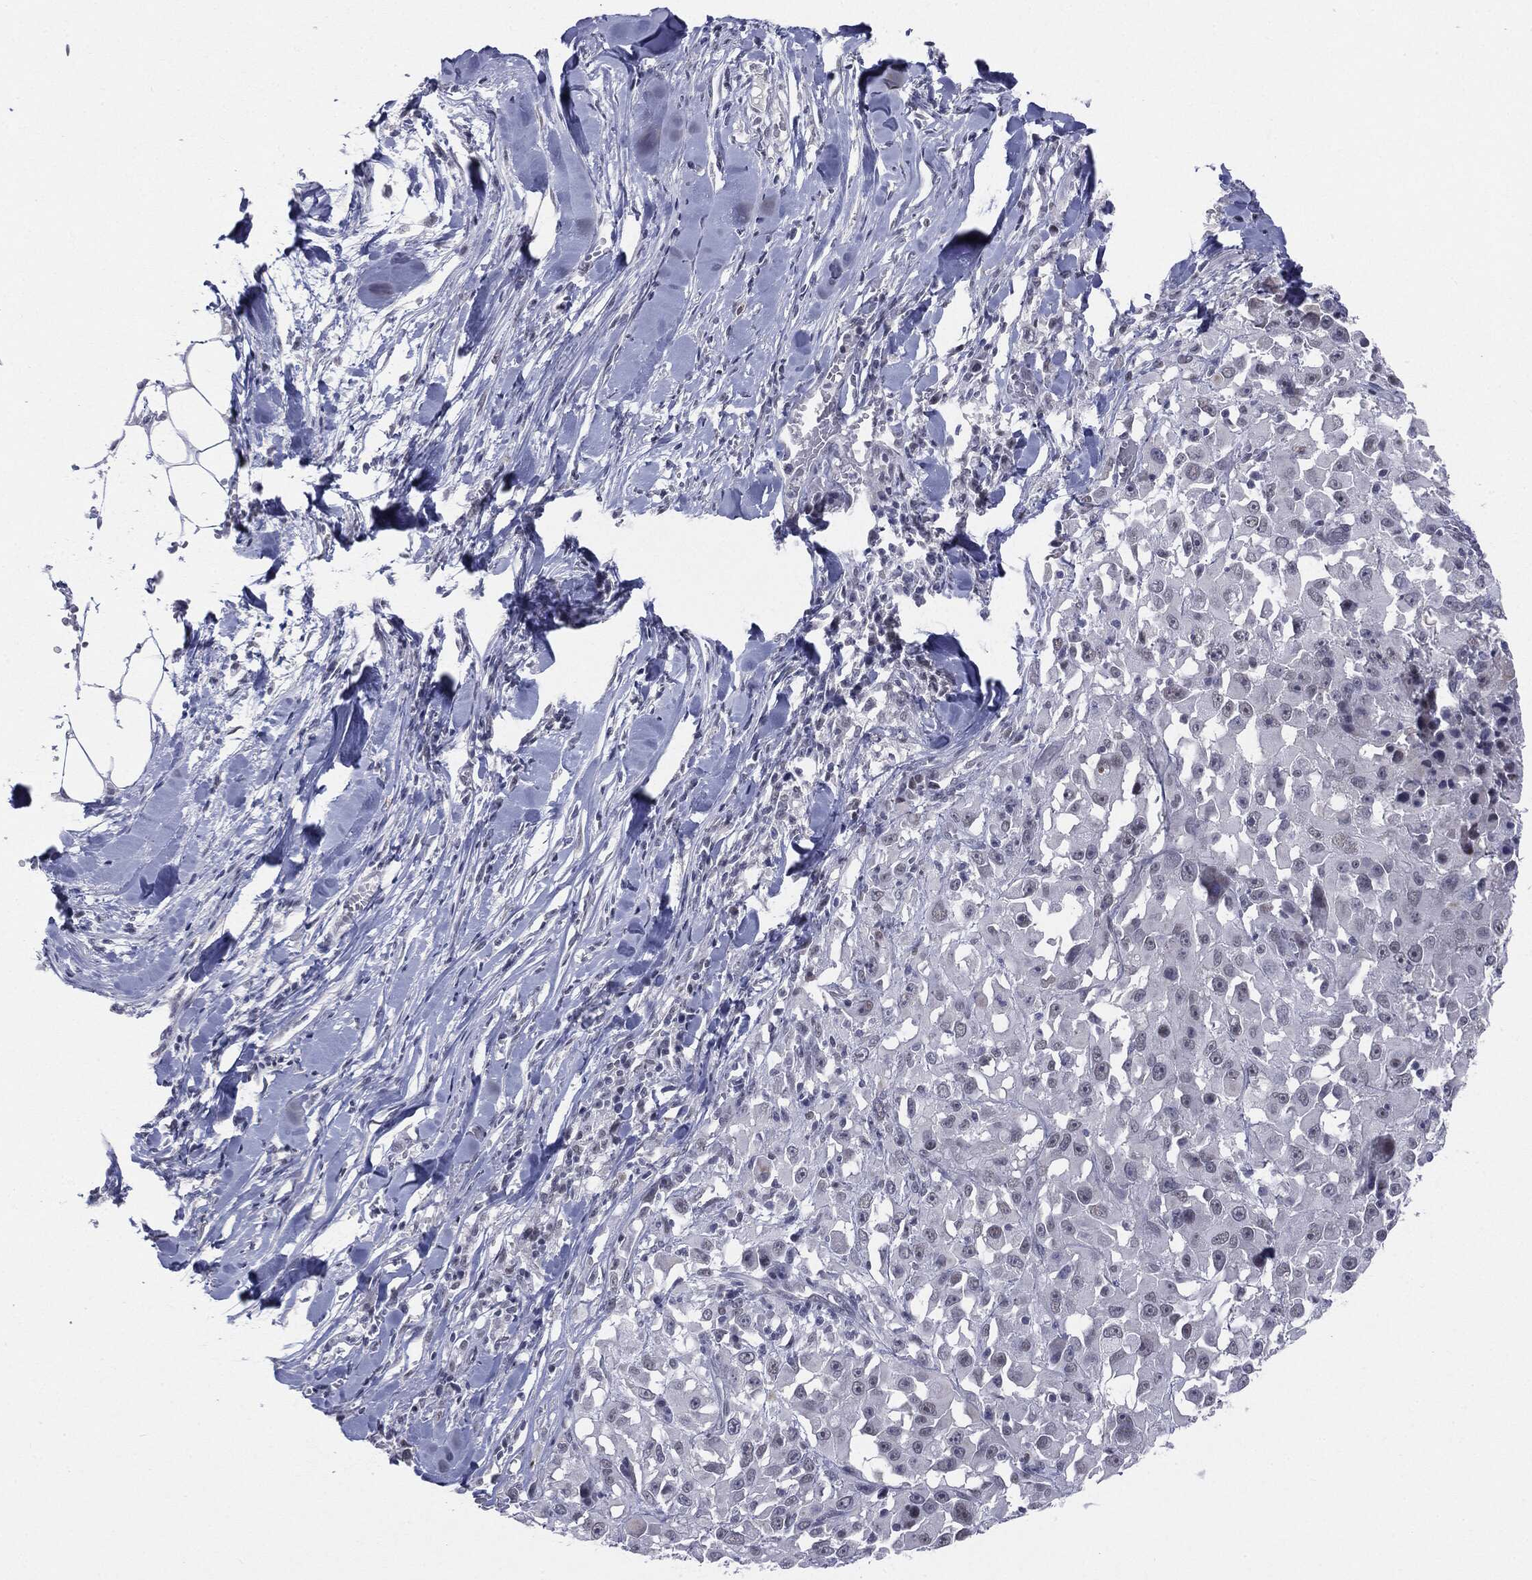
{"staining": {"intensity": "negative", "quantity": "none", "location": "none"}, "tissue": "melanoma", "cell_type": "Tumor cells", "image_type": "cancer", "snomed": [{"axis": "morphology", "description": "Malignant melanoma, Metastatic site"}, {"axis": "topography", "description": "Lymph node"}], "caption": "Immunohistochemistry (IHC) of human malignant melanoma (metastatic site) displays no expression in tumor cells. (DAB (3,3'-diaminobenzidine) immunohistochemistry (IHC) with hematoxylin counter stain).", "gene": "SLC5A5", "patient": {"sex": "male", "age": 50}}